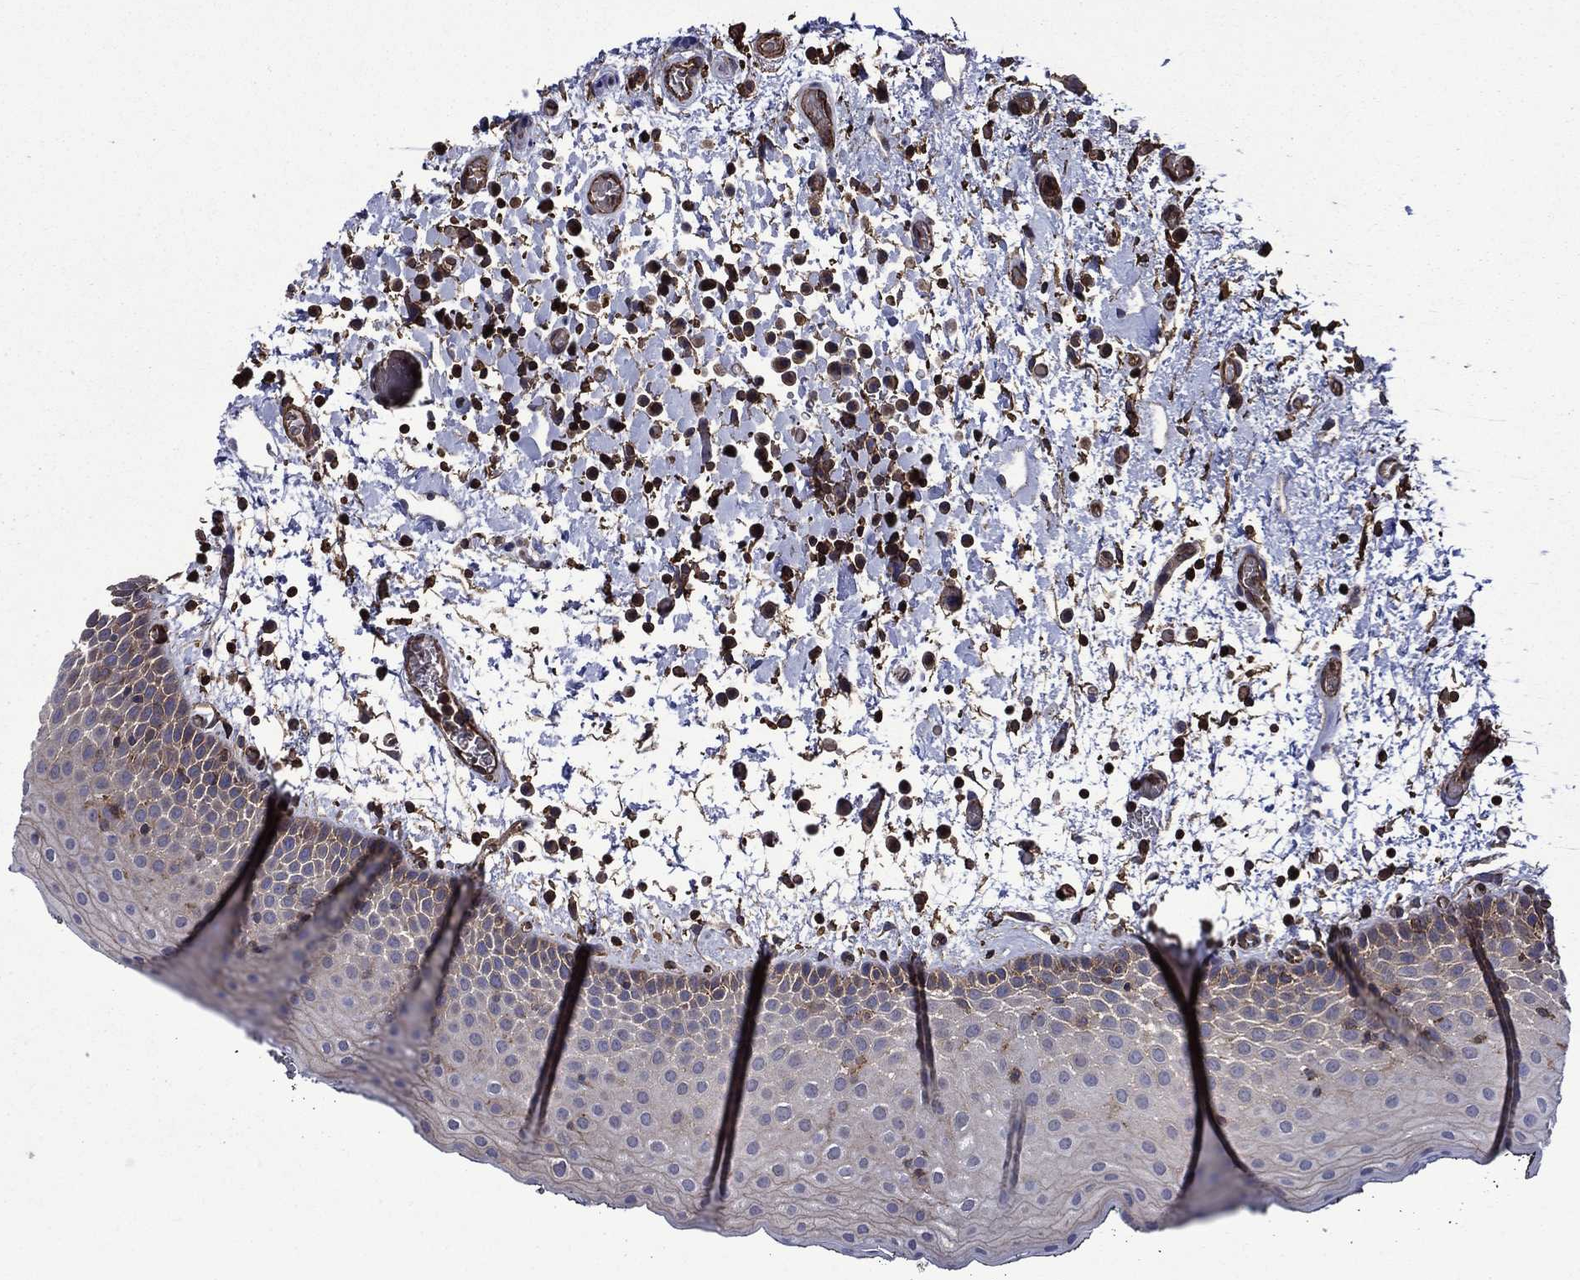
{"staining": {"intensity": "weak", "quantity": "<25%", "location": "cytoplasmic/membranous"}, "tissue": "oral mucosa", "cell_type": "Squamous epithelial cells", "image_type": "normal", "snomed": [{"axis": "morphology", "description": "Normal tissue, NOS"}, {"axis": "morphology", "description": "Squamous cell carcinoma, NOS"}, {"axis": "topography", "description": "Oral tissue"}, {"axis": "topography", "description": "Tounge, NOS"}, {"axis": "topography", "description": "Head-Neck"}], "caption": "The IHC histopathology image has no significant expression in squamous epithelial cells of oral mucosa.", "gene": "PLPP3", "patient": {"sex": "female", "age": 80}}